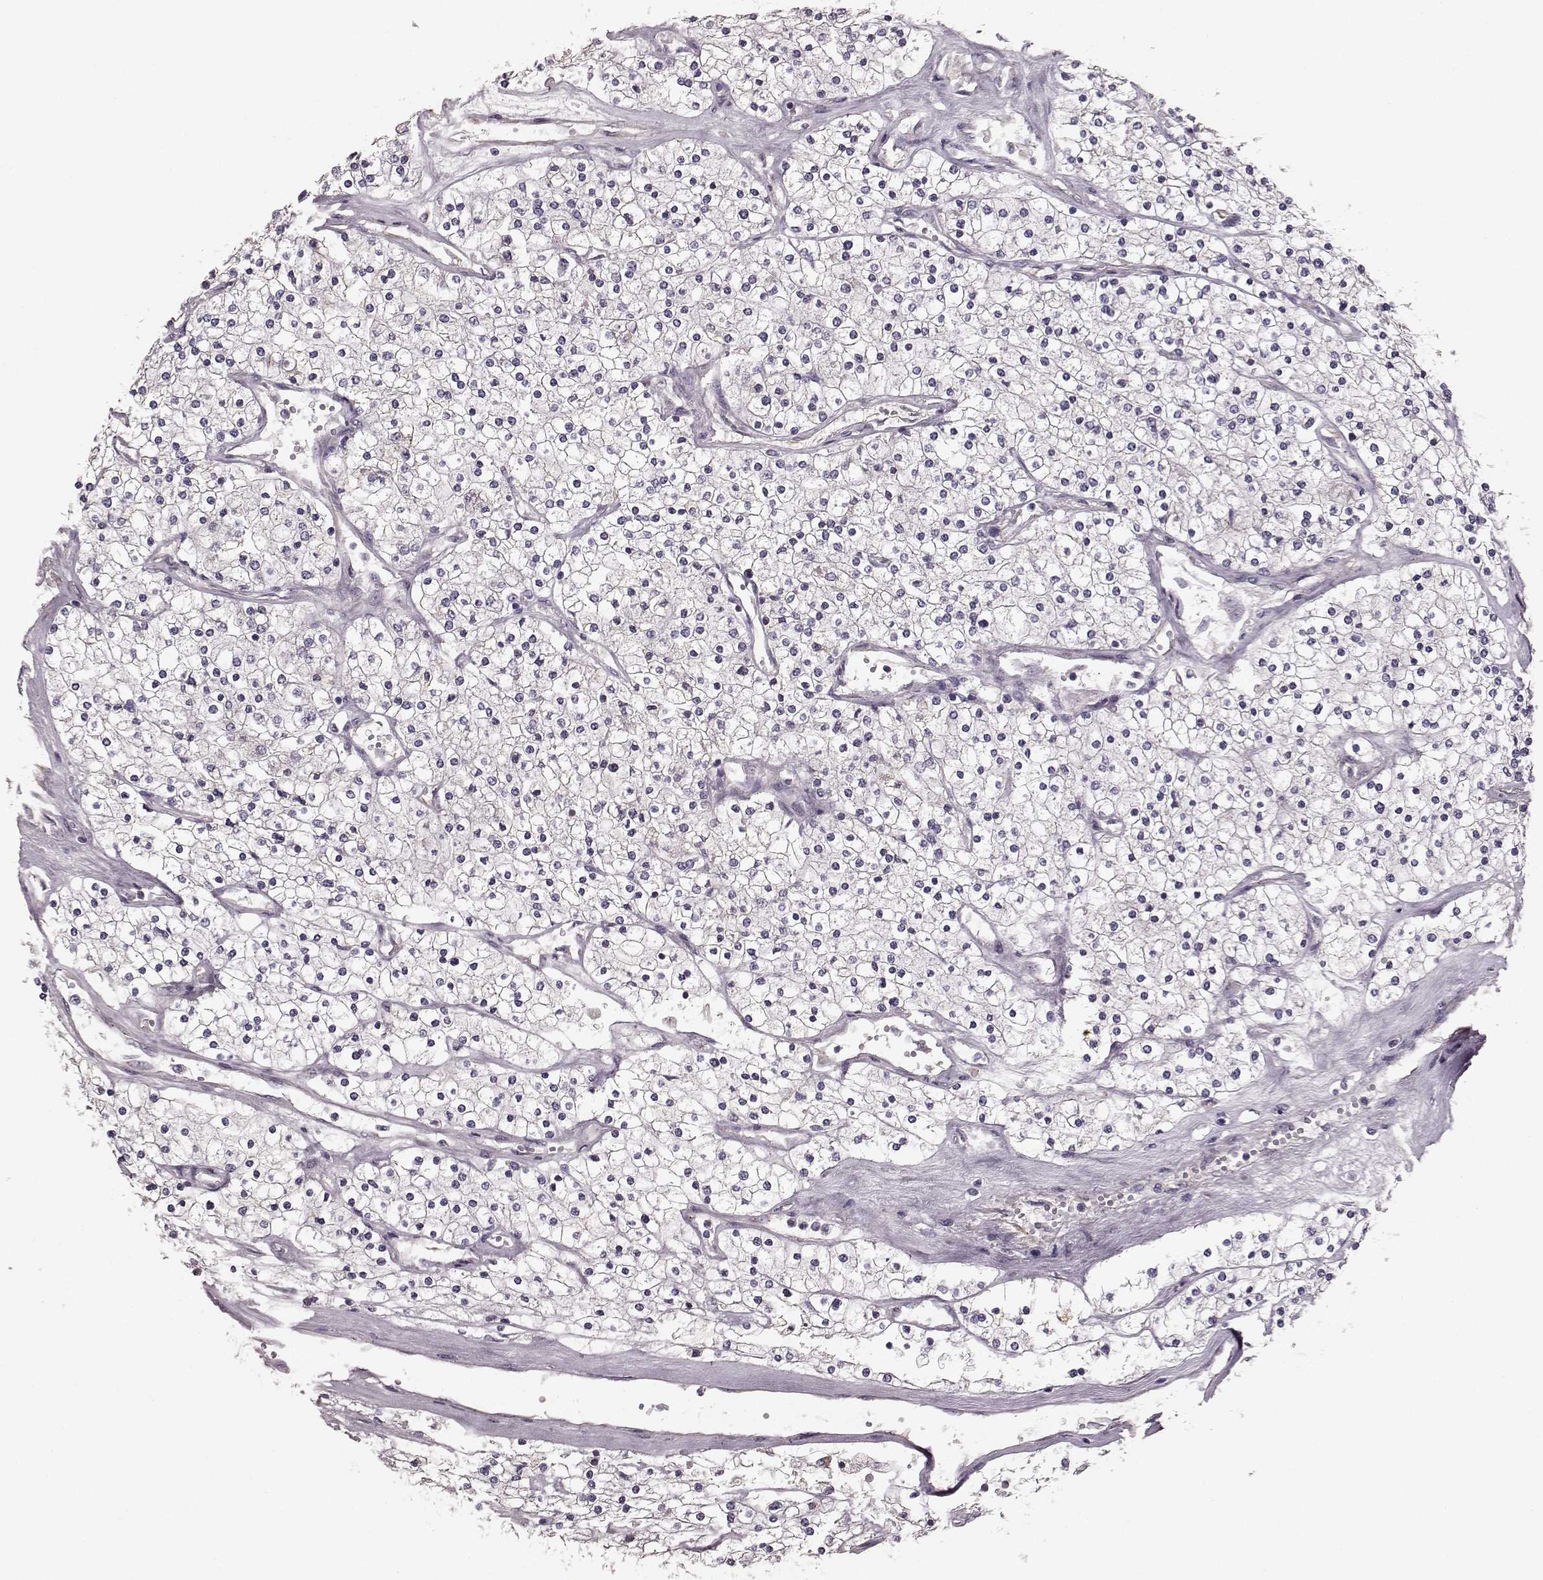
{"staining": {"intensity": "negative", "quantity": "none", "location": "none"}, "tissue": "renal cancer", "cell_type": "Tumor cells", "image_type": "cancer", "snomed": [{"axis": "morphology", "description": "Adenocarcinoma, NOS"}, {"axis": "topography", "description": "Kidney"}], "caption": "Protein analysis of renal adenocarcinoma reveals no significant expression in tumor cells.", "gene": "NTF3", "patient": {"sex": "male", "age": 80}}